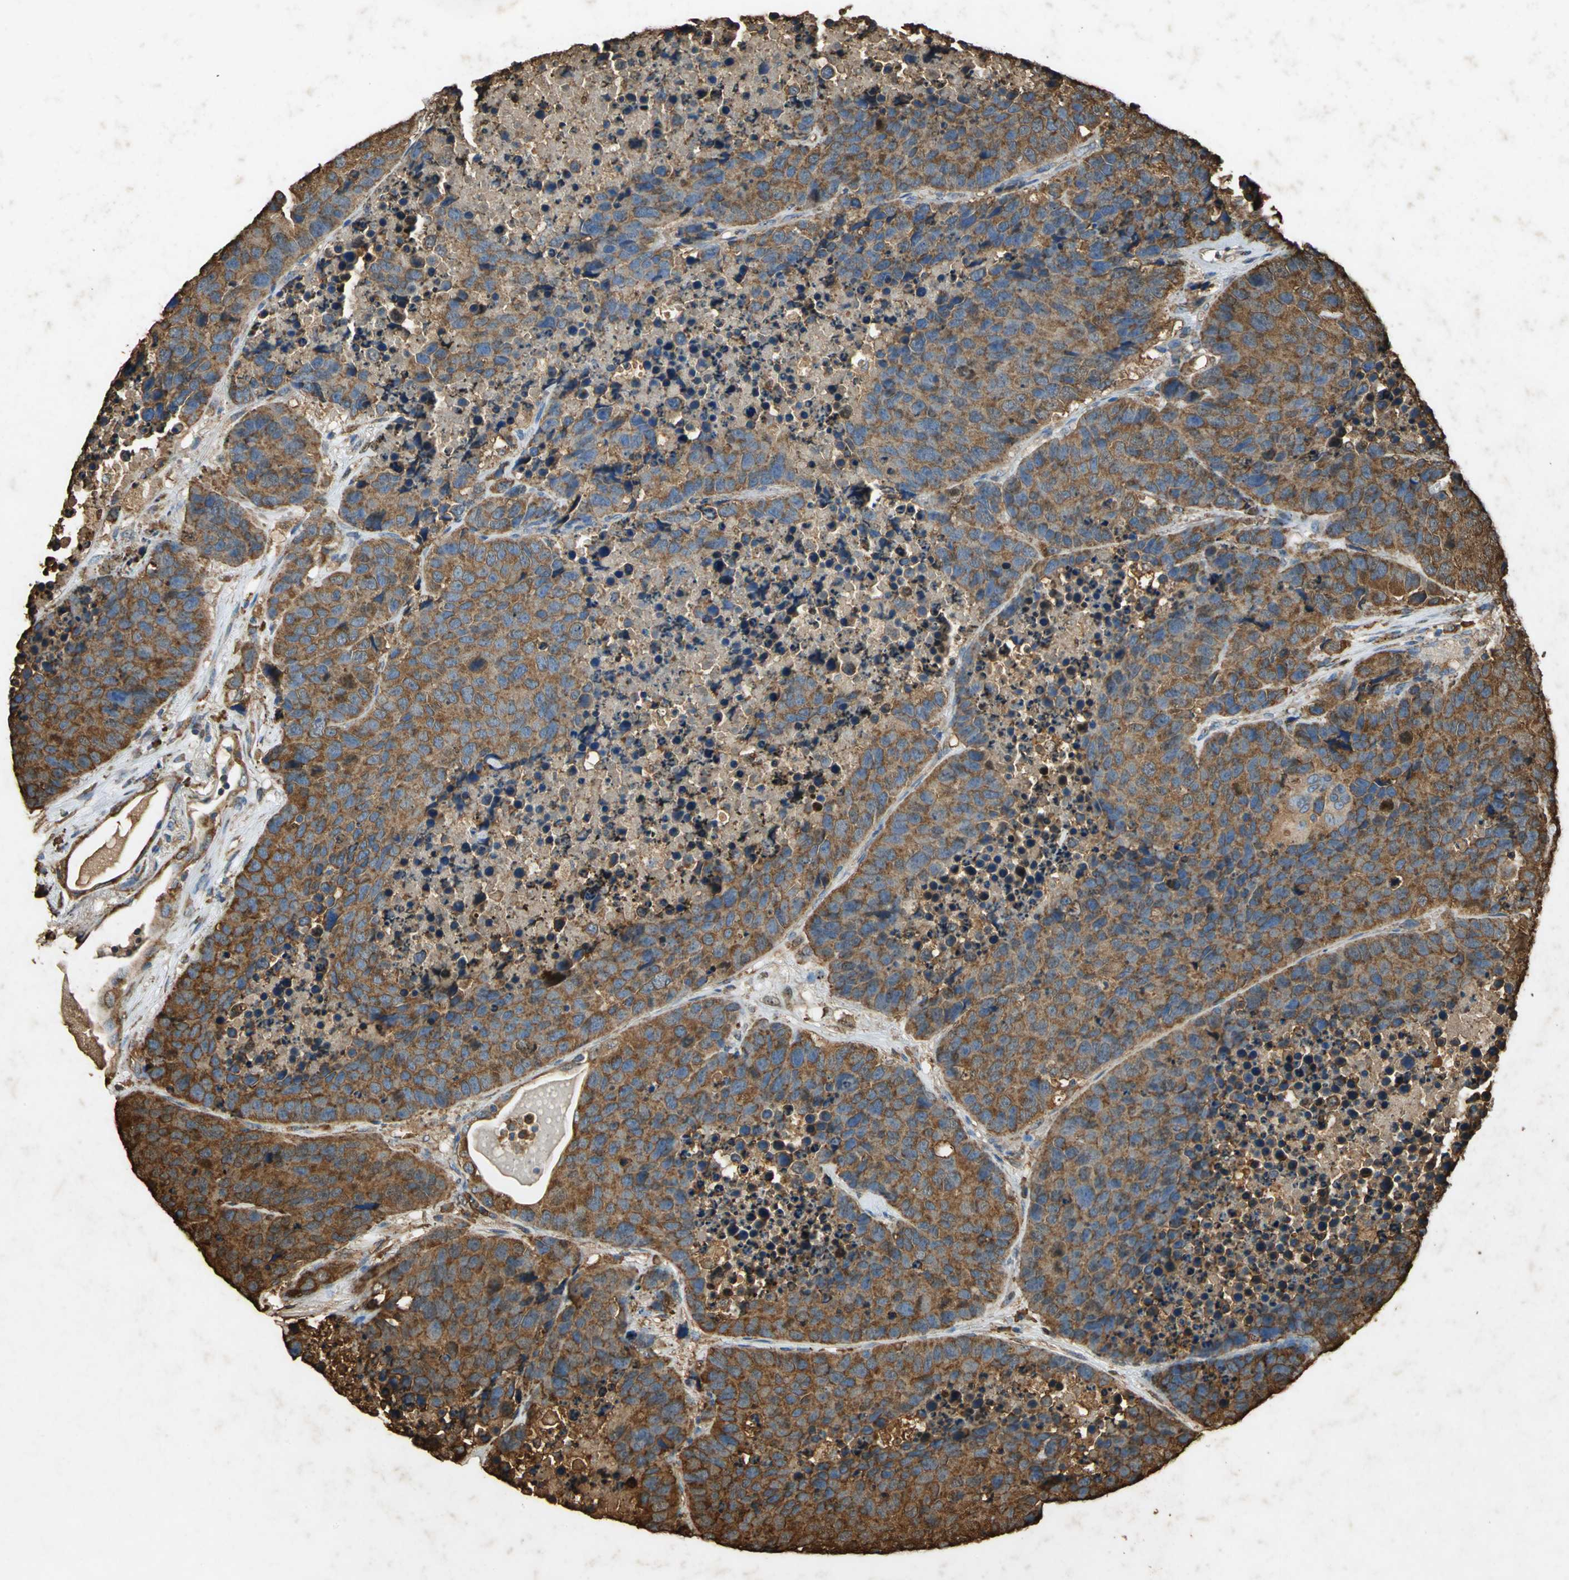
{"staining": {"intensity": "strong", "quantity": ">75%", "location": "cytoplasmic/membranous"}, "tissue": "carcinoid", "cell_type": "Tumor cells", "image_type": "cancer", "snomed": [{"axis": "morphology", "description": "Carcinoid, malignant, NOS"}, {"axis": "topography", "description": "Lung"}], "caption": "Carcinoid stained with a brown dye exhibits strong cytoplasmic/membranous positive expression in about >75% of tumor cells.", "gene": "HSP90B1", "patient": {"sex": "male", "age": 60}}